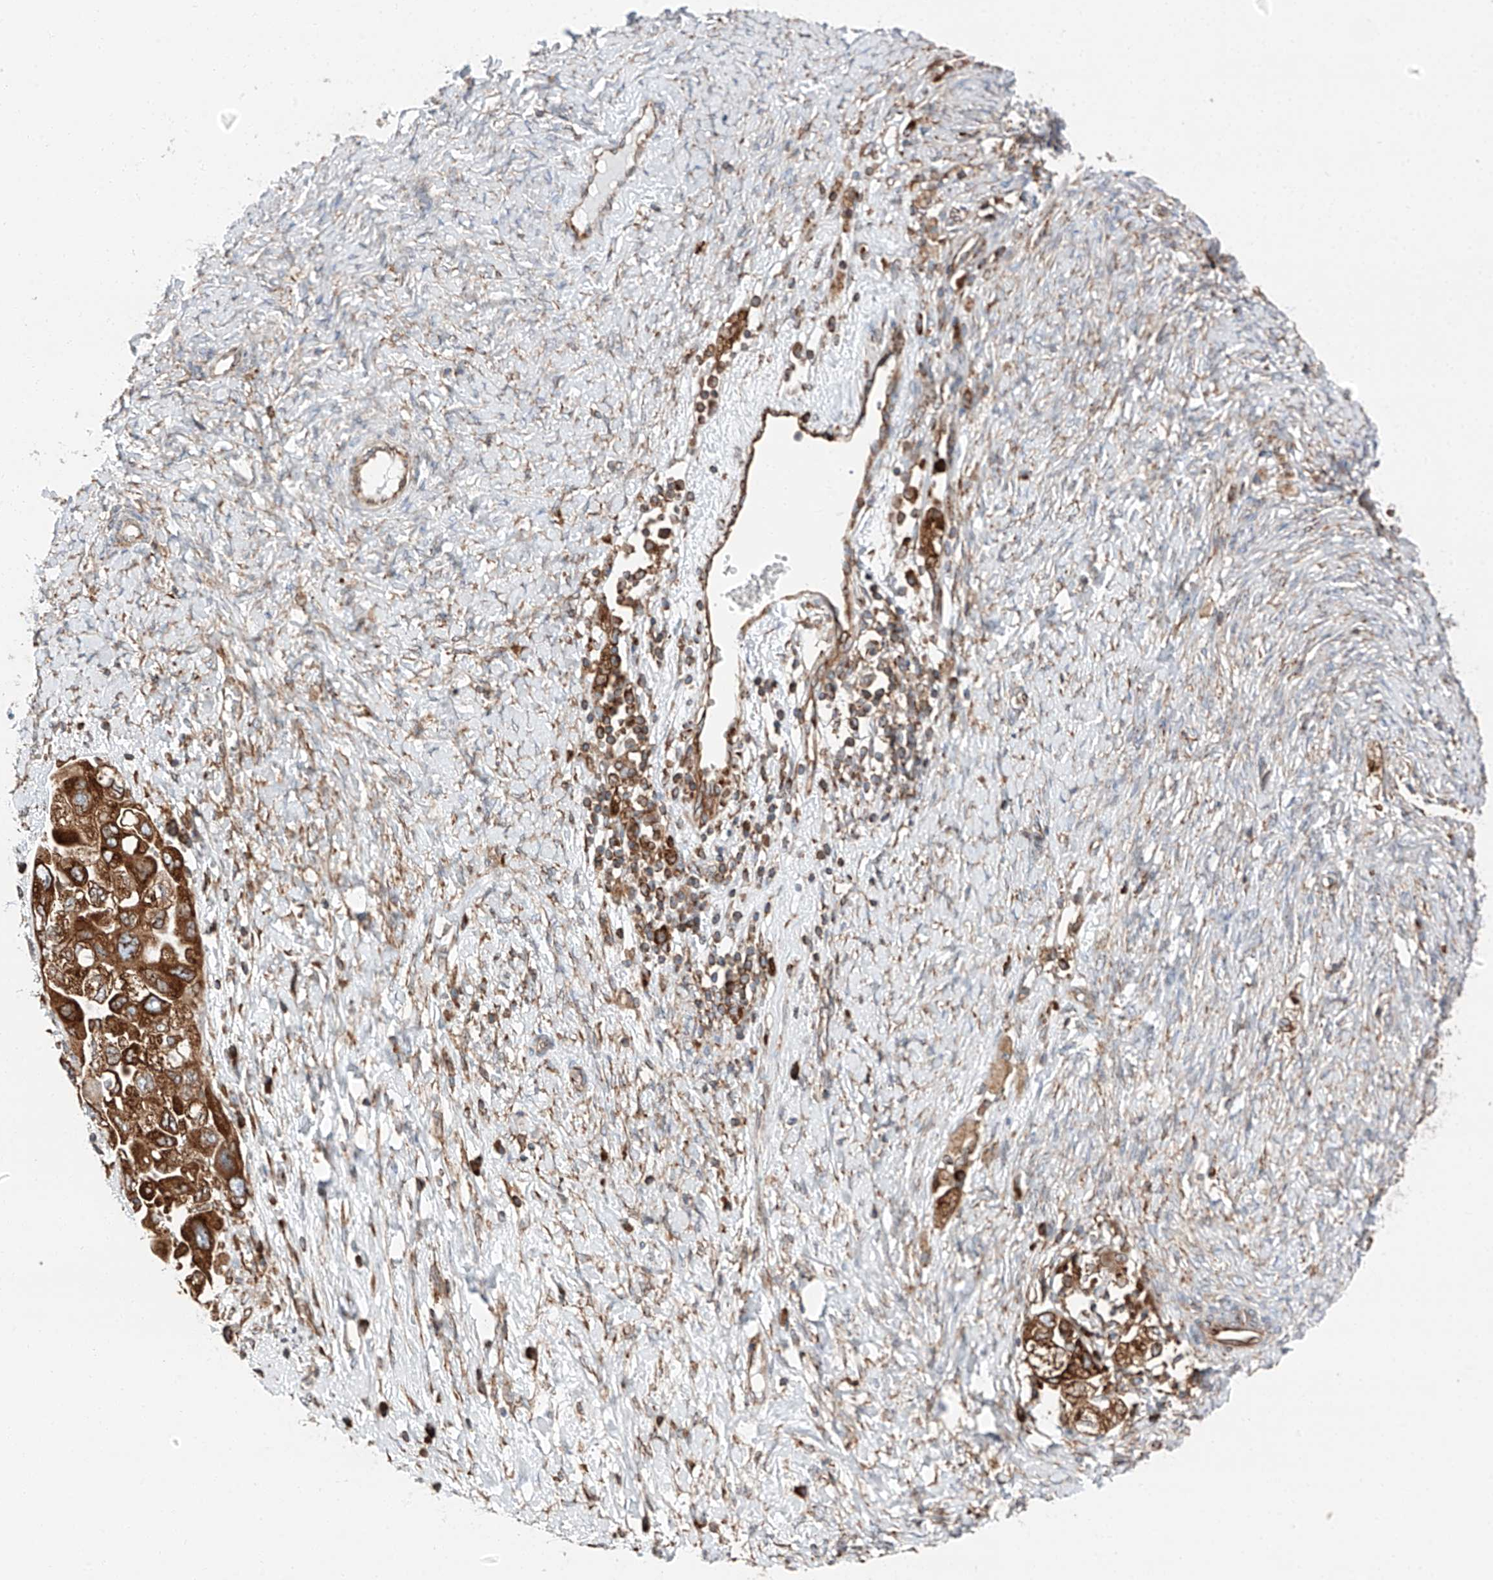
{"staining": {"intensity": "strong", "quantity": ">75%", "location": "cytoplasmic/membranous"}, "tissue": "ovarian cancer", "cell_type": "Tumor cells", "image_type": "cancer", "snomed": [{"axis": "morphology", "description": "Carcinoma, NOS"}, {"axis": "morphology", "description": "Cystadenocarcinoma, serous, NOS"}, {"axis": "topography", "description": "Ovary"}], "caption": "Protein staining demonstrates strong cytoplasmic/membranous staining in approximately >75% of tumor cells in ovarian cancer (carcinoma).", "gene": "ZC3H15", "patient": {"sex": "female", "age": 69}}